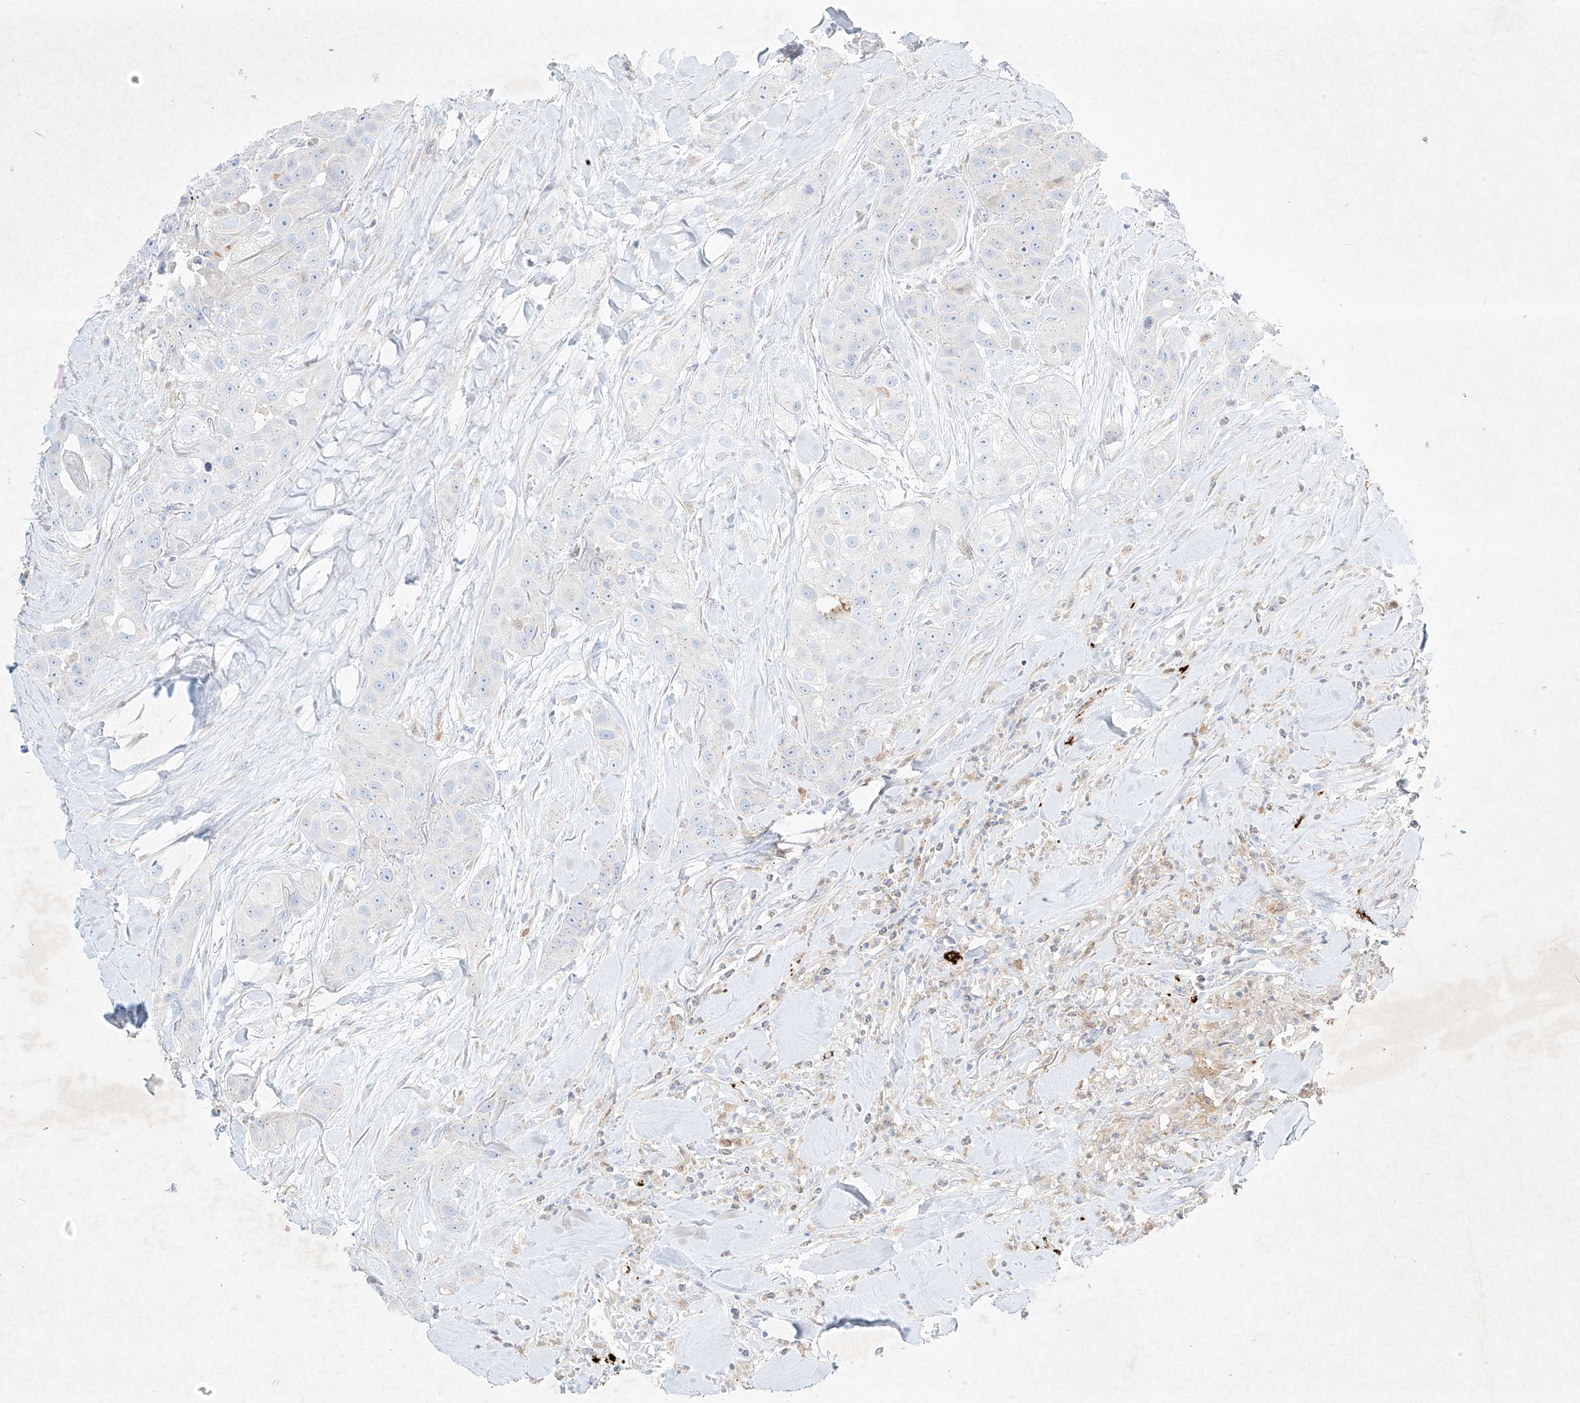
{"staining": {"intensity": "negative", "quantity": "none", "location": "none"}, "tissue": "head and neck cancer", "cell_type": "Tumor cells", "image_type": "cancer", "snomed": [{"axis": "morphology", "description": "Normal tissue, NOS"}, {"axis": "morphology", "description": "Squamous cell carcinoma, NOS"}, {"axis": "topography", "description": "Skeletal muscle"}, {"axis": "topography", "description": "Head-Neck"}], "caption": "Tumor cells are negative for protein expression in human head and neck squamous cell carcinoma.", "gene": "PLEK", "patient": {"sex": "male", "age": 51}}